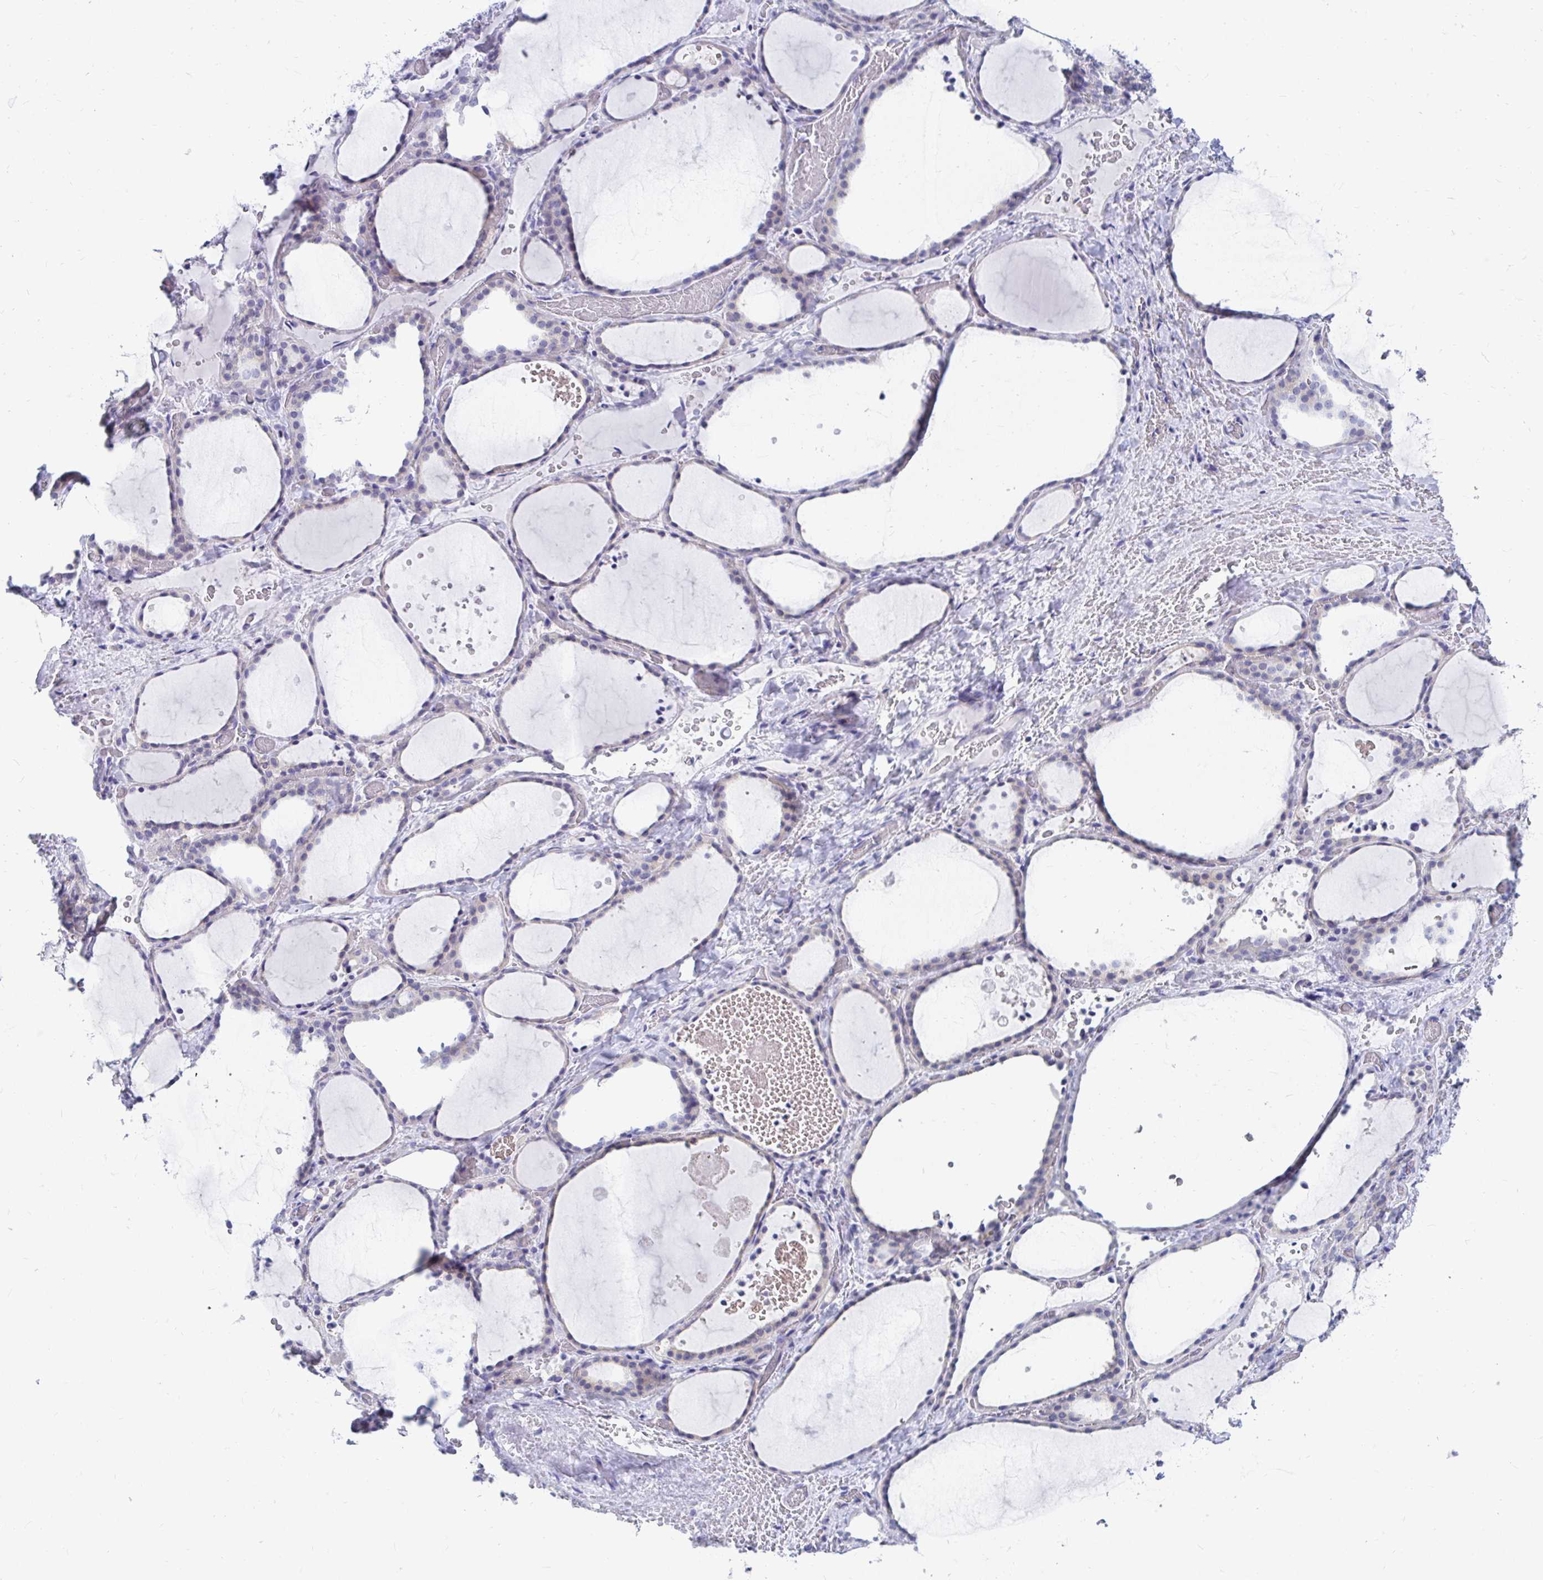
{"staining": {"intensity": "negative", "quantity": "none", "location": "none"}, "tissue": "thyroid gland", "cell_type": "Glandular cells", "image_type": "normal", "snomed": [{"axis": "morphology", "description": "Normal tissue, NOS"}, {"axis": "topography", "description": "Thyroid gland"}], "caption": "This is a micrograph of immunohistochemistry staining of benign thyroid gland, which shows no expression in glandular cells.", "gene": "C19orf81", "patient": {"sex": "female", "age": 36}}